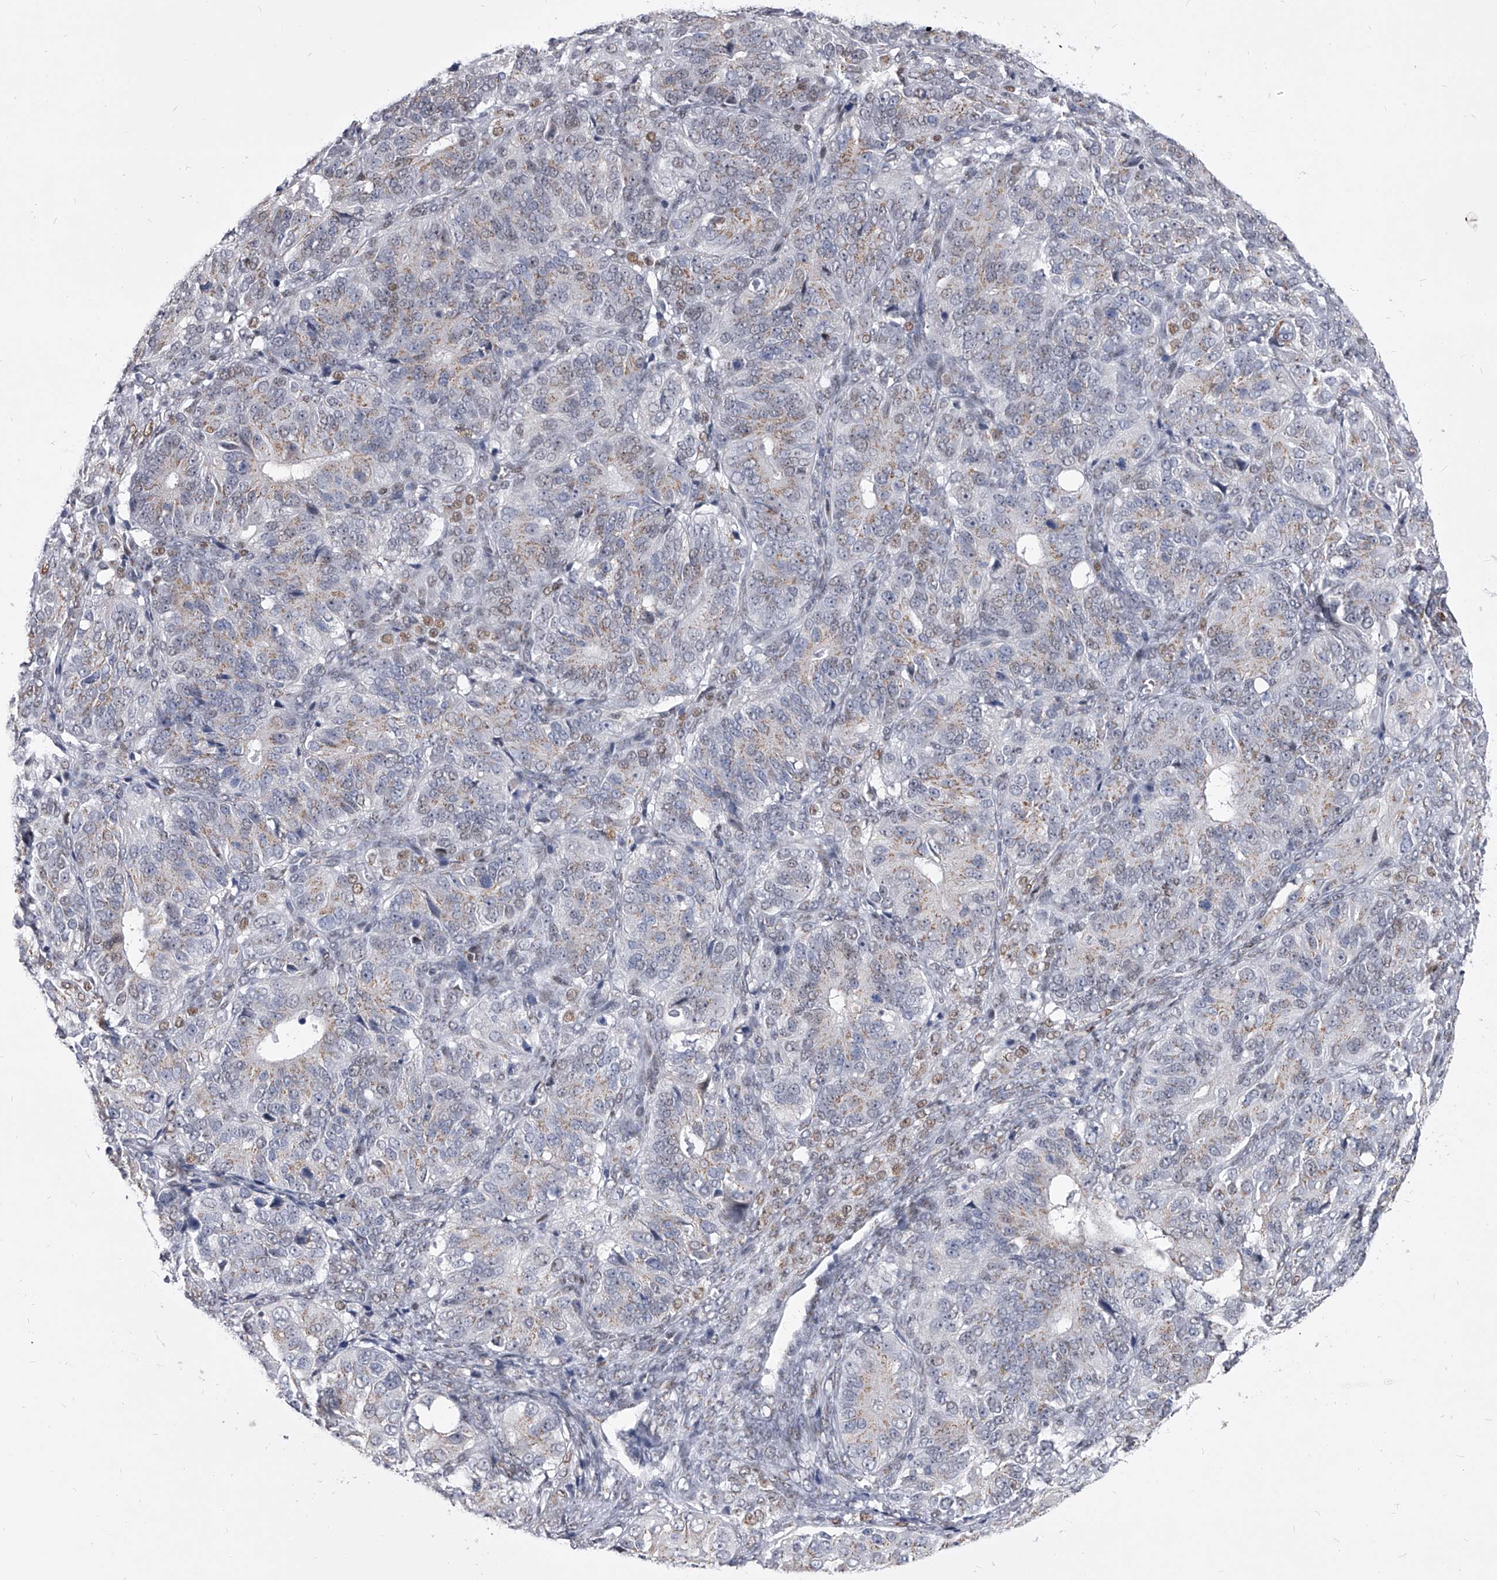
{"staining": {"intensity": "weak", "quantity": "<25%", "location": "cytoplasmic/membranous"}, "tissue": "ovarian cancer", "cell_type": "Tumor cells", "image_type": "cancer", "snomed": [{"axis": "morphology", "description": "Carcinoma, endometroid"}, {"axis": "topography", "description": "Ovary"}], "caption": "This image is of ovarian cancer (endometroid carcinoma) stained with immunohistochemistry (IHC) to label a protein in brown with the nuclei are counter-stained blue. There is no positivity in tumor cells. Brightfield microscopy of immunohistochemistry (IHC) stained with DAB (3,3'-diaminobenzidine) (brown) and hematoxylin (blue), captured at high magnification.", "gene": "EVA1C", "patient": {"sex": "female", "age": 51}}